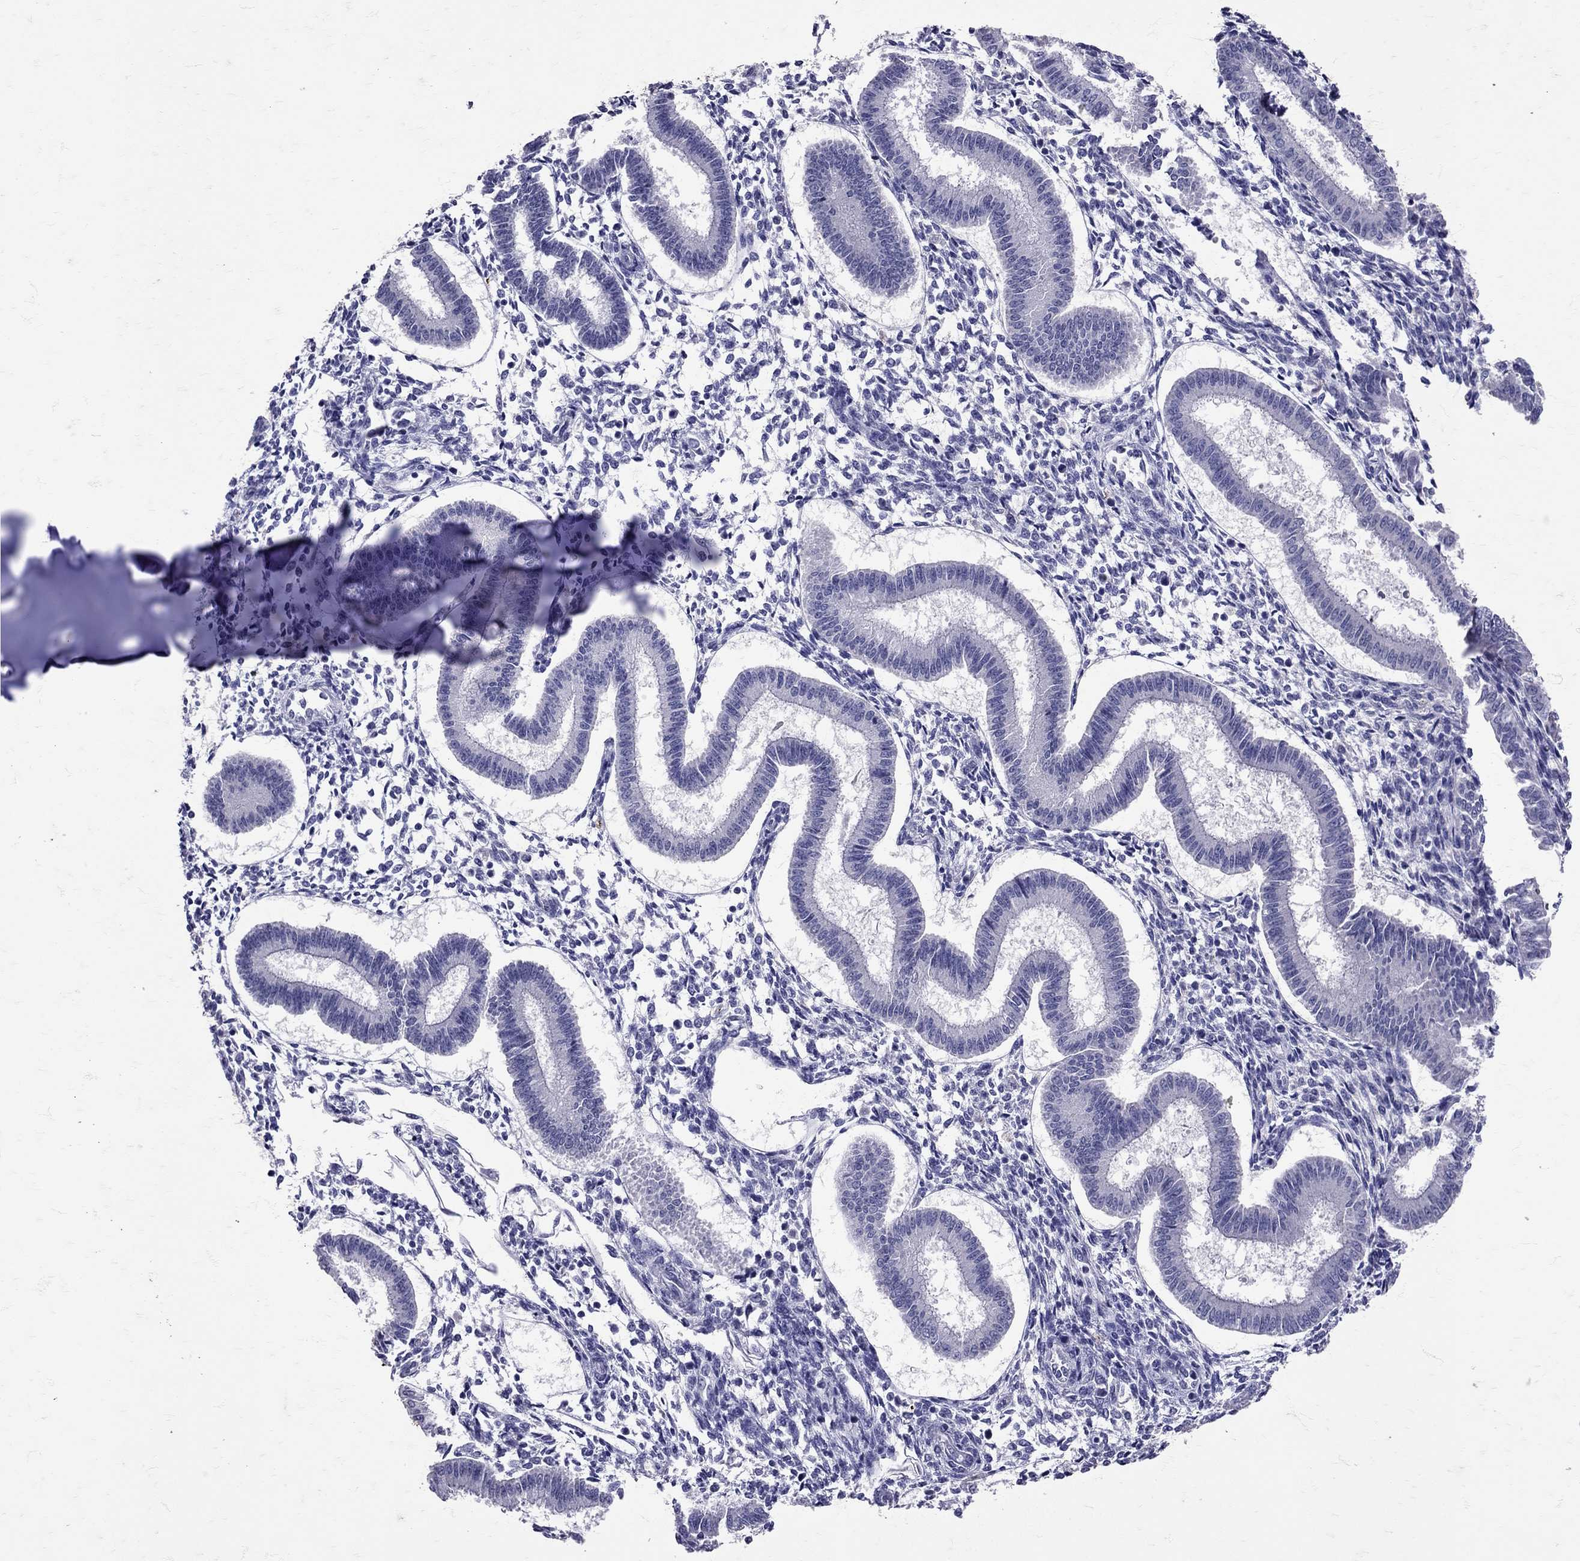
{"staining": {"intensity": "negative", "quantity": "none", "location": "none"}, "tissue": "endometrium", "cell_type": "Cells in endometrial stroma", "image_type": "normal", "snomed": [{"axis": "morphology", "description": "Normal tissue, NOS"}, {"axis": "topography", "description": "Endometrium"}], "caption": "Immunohistochemistry of normal endometrium demonstrates no expression in cells in endometrial stroma.", "gene": "SST", "patient": {"sex": "female", "age": 43}}